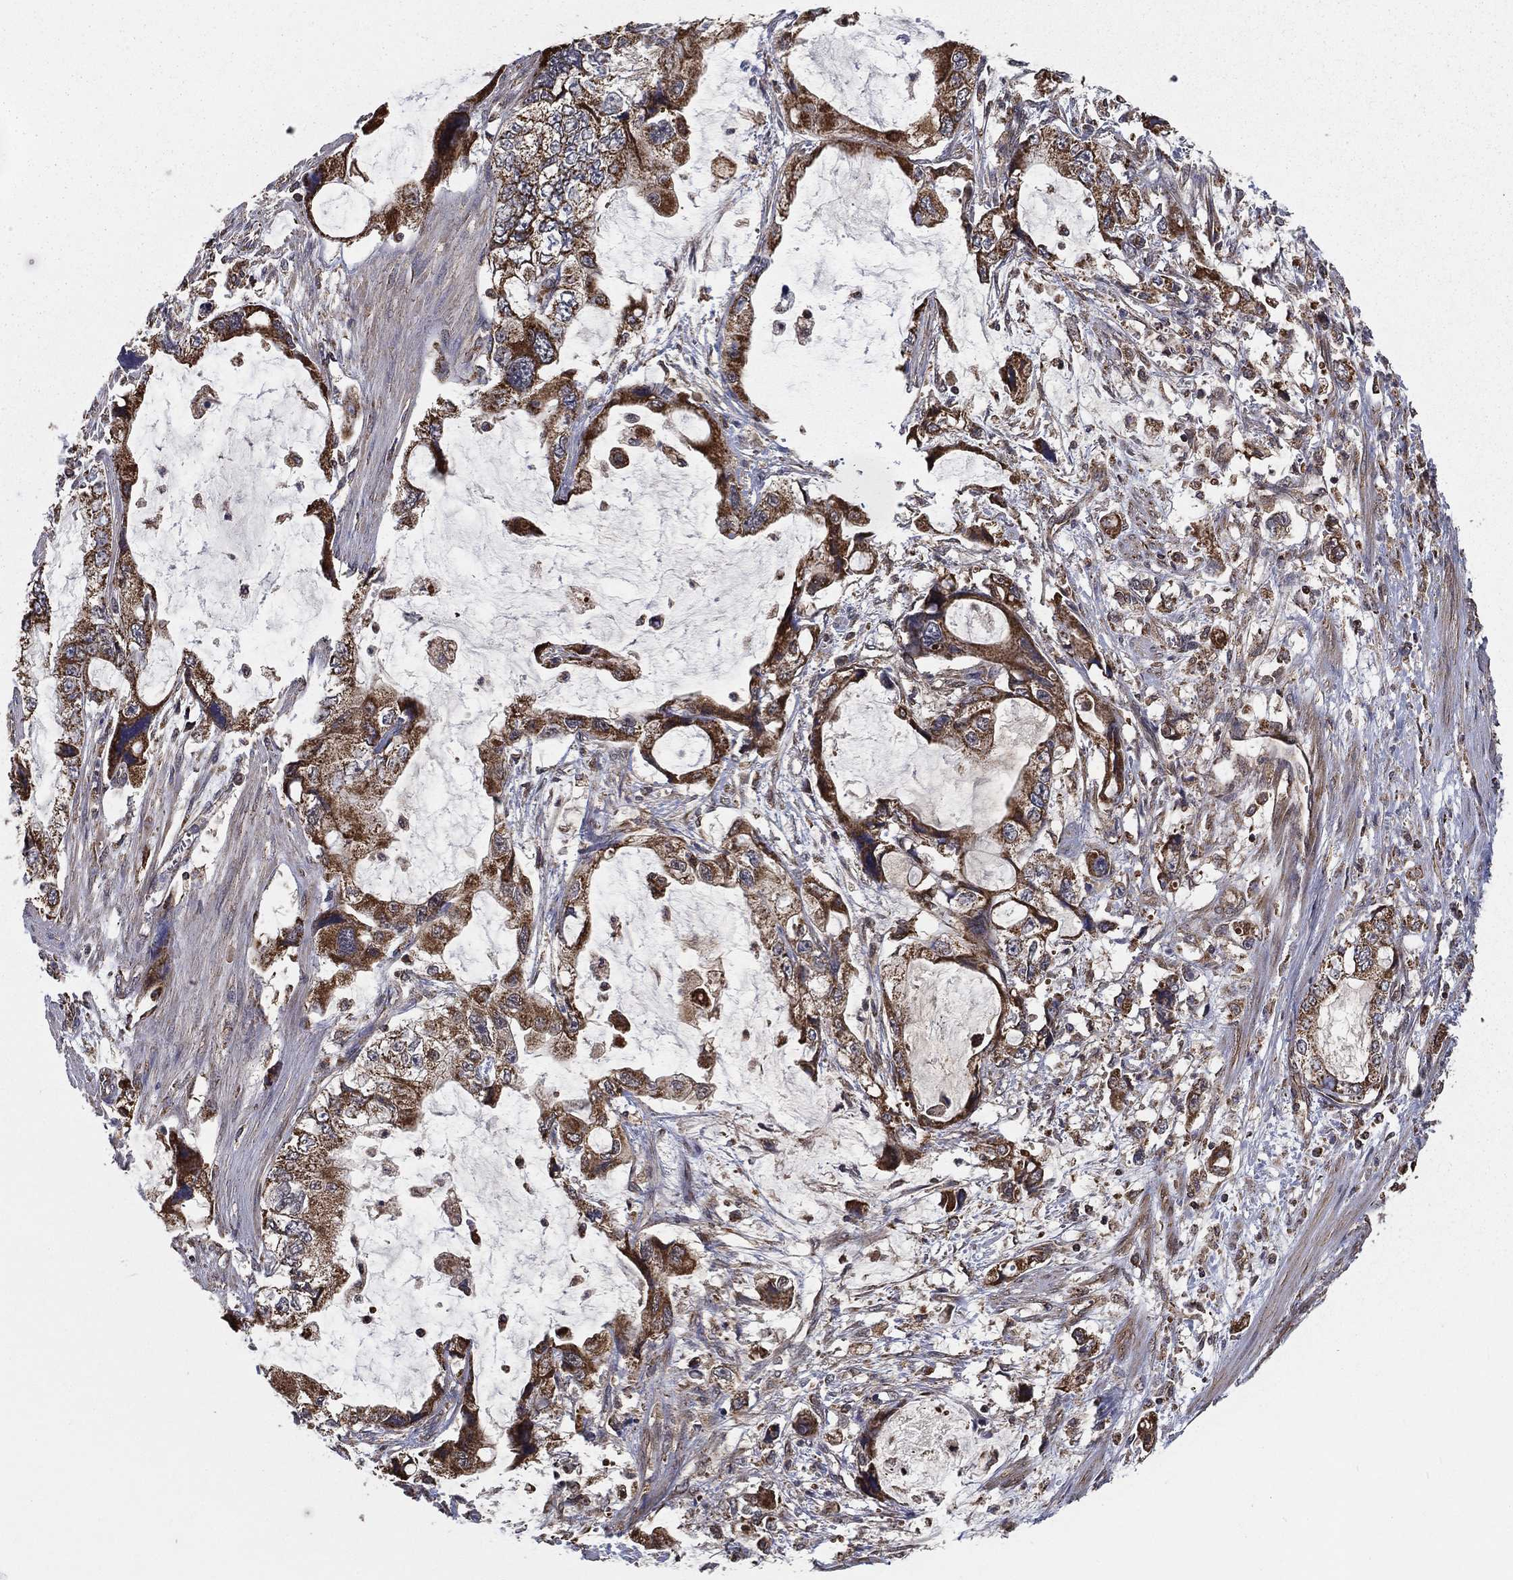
{"staining": {"intensity": "strong", "quantity": ">75%", "location": "cytoplasmic/membranous"}, "tissue": "stomach cancer", "cell_type": "Tumor cells", "image_type": "cancer", "snomed": [{"axis": "morphology", "description": "Adenocarcinoma, NOS"}, {"axis": "topography", "description": "Pancreas"}, {"axis": "topography", "description": "Stomach, upper"}, {"axis": "topography", "description": "Stomach"}], "caption": "Adenocarcinoma (stomach) tissue displays strong cytoplasmic/membranous staining in approximately >75% of tumor cells The staining is performed using DAB (3,3'-diaminobenzidine) brown chromogen to label protein expression. The nuclei are counter-stained blue using hematoxylin.", "gene": "RIGI", "patient": {"sex": "male", "age": 77}}